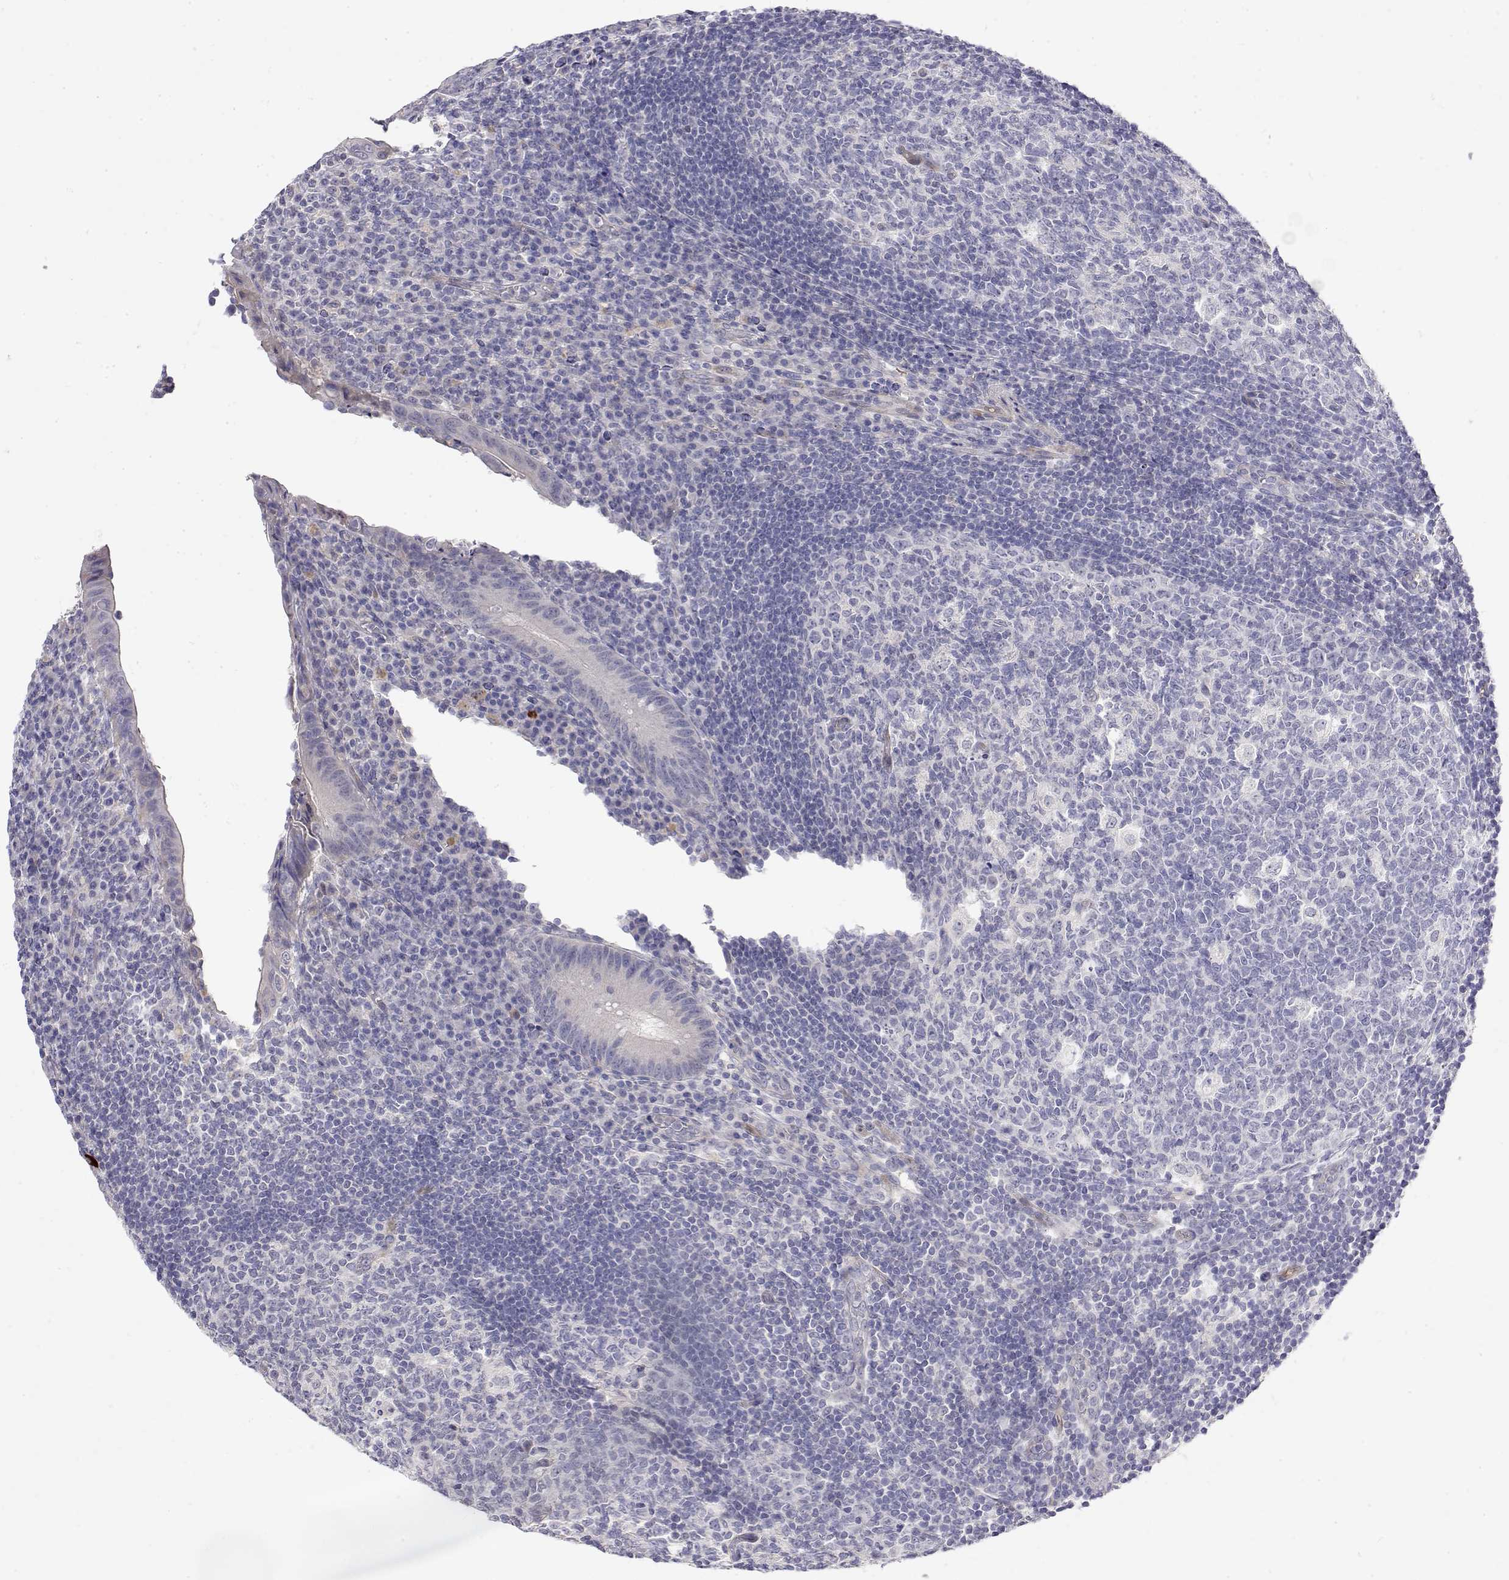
{"staining": {"intensity": "negative", "quantity": "none", "location": "none"}, "tissue": "appendix", "cell_type": "Glandular cells", "image_type": "normal", "snomed": [{"axis": "morphology", "description": "Normal tissue, NOS"}, {"axis": "topography", "description": "Appendix"}], "caption": "IHC photomicrograph of benign human appendix stained for a protein (brown), which displays no expression in glandular cells.", "gene": "GGACT", "patient": {"sex": "male", "age": 18}}